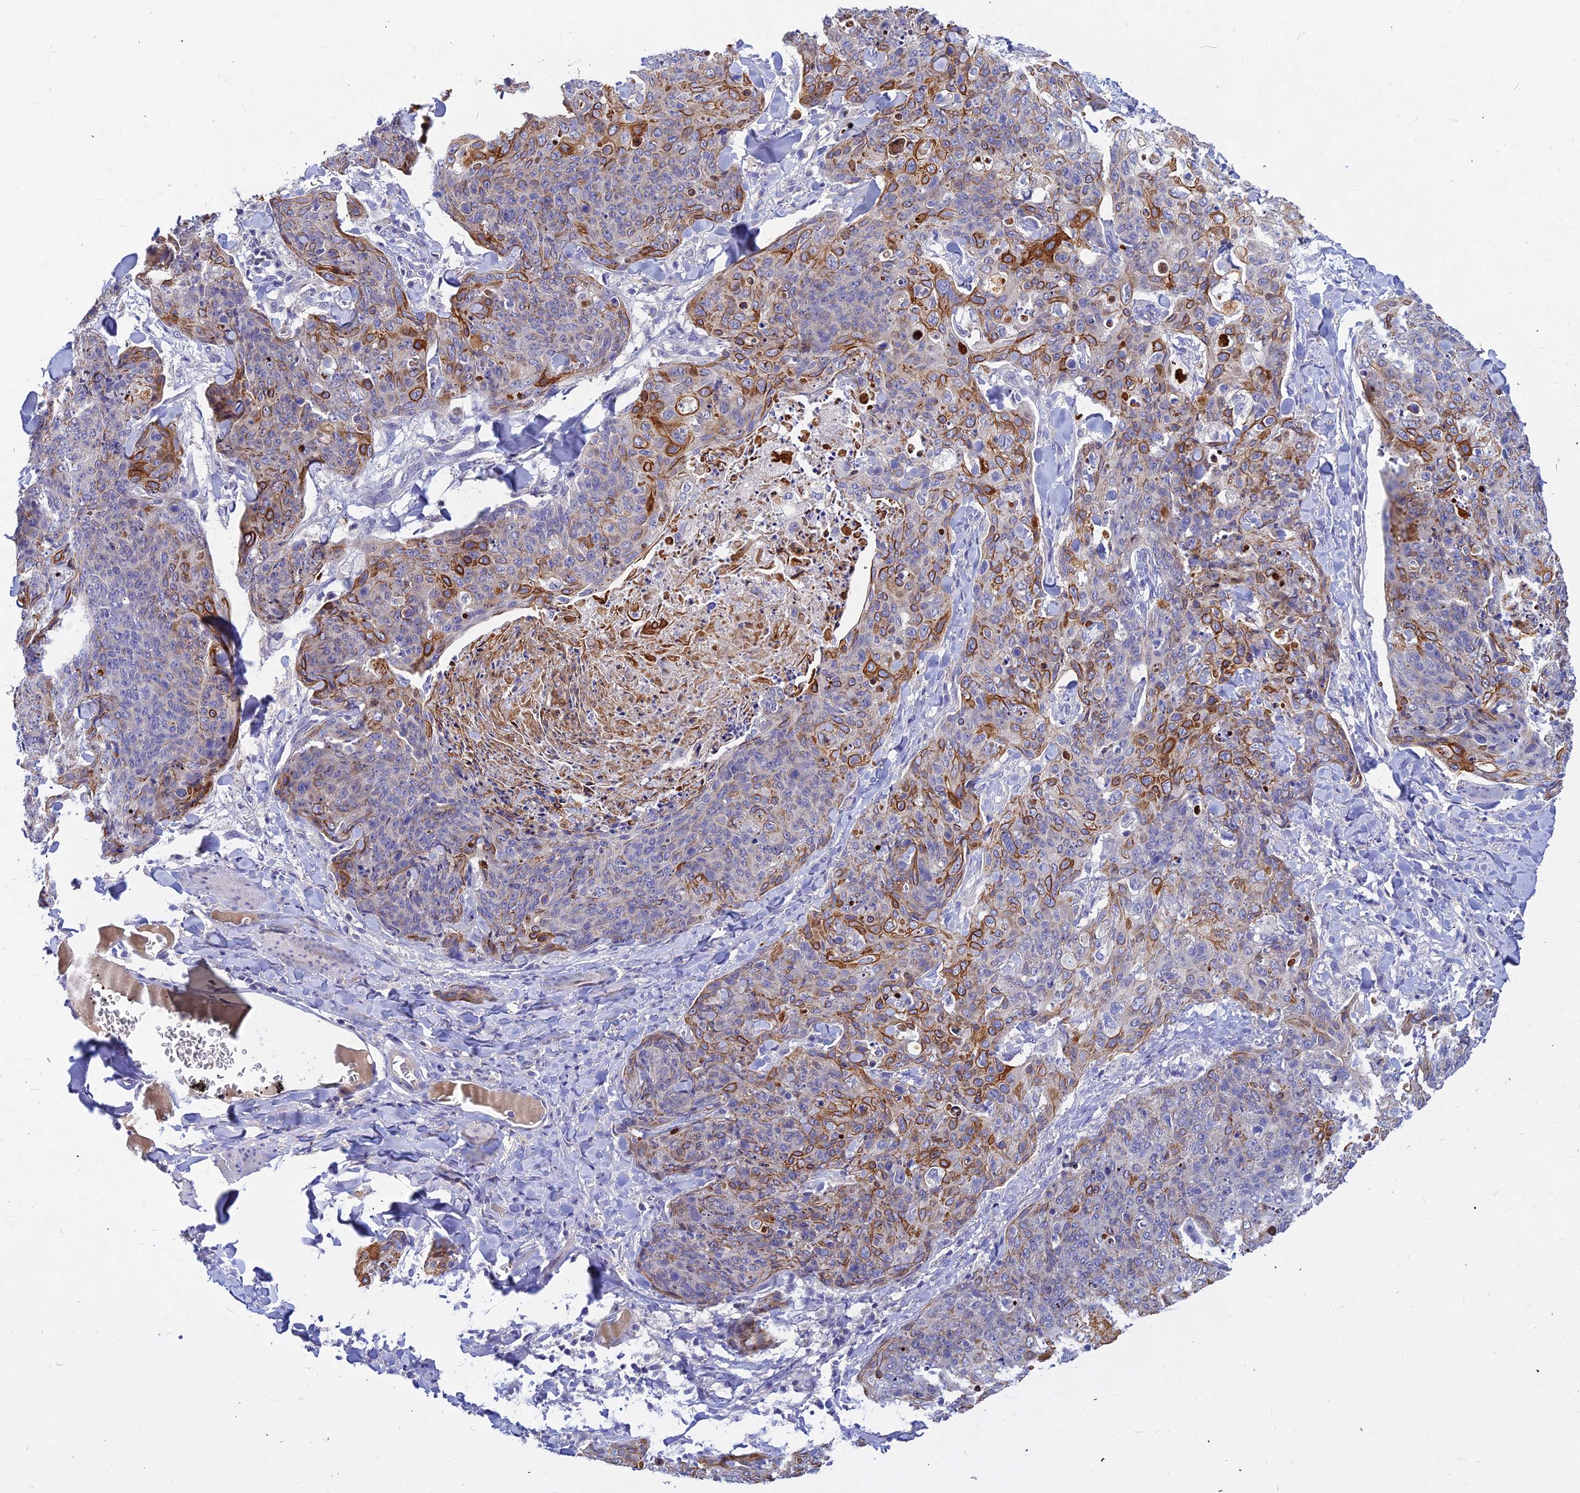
{"staining": {"intensity": "strong", "quantity": "<25%", "location": "cytoplasmic/membranous"}, "tissue": "skin cancer", "cell_type": "Tumor cells", "image_type": "cancer", "snomed": [{"axis": "morphology", "description": "Squamous cell carcinoma, NOS"}, {"axis": "topography", "description": "Skin"}, {"axis": "topography", "description": "Vulva"}], "caption": "Skin cancer (squamous cell carcinoma) was stained to show a protein in brown. There is medium levels of strong cytoplasmic/membranous positivity in about <25% of tumor cells. Using DAB (brown) and hematoxylin (blue) stains, captured at high magnification using brightfield microscopy.", "gene": "DMRTA1", "patient": {"sex": "female", "age": 85}}